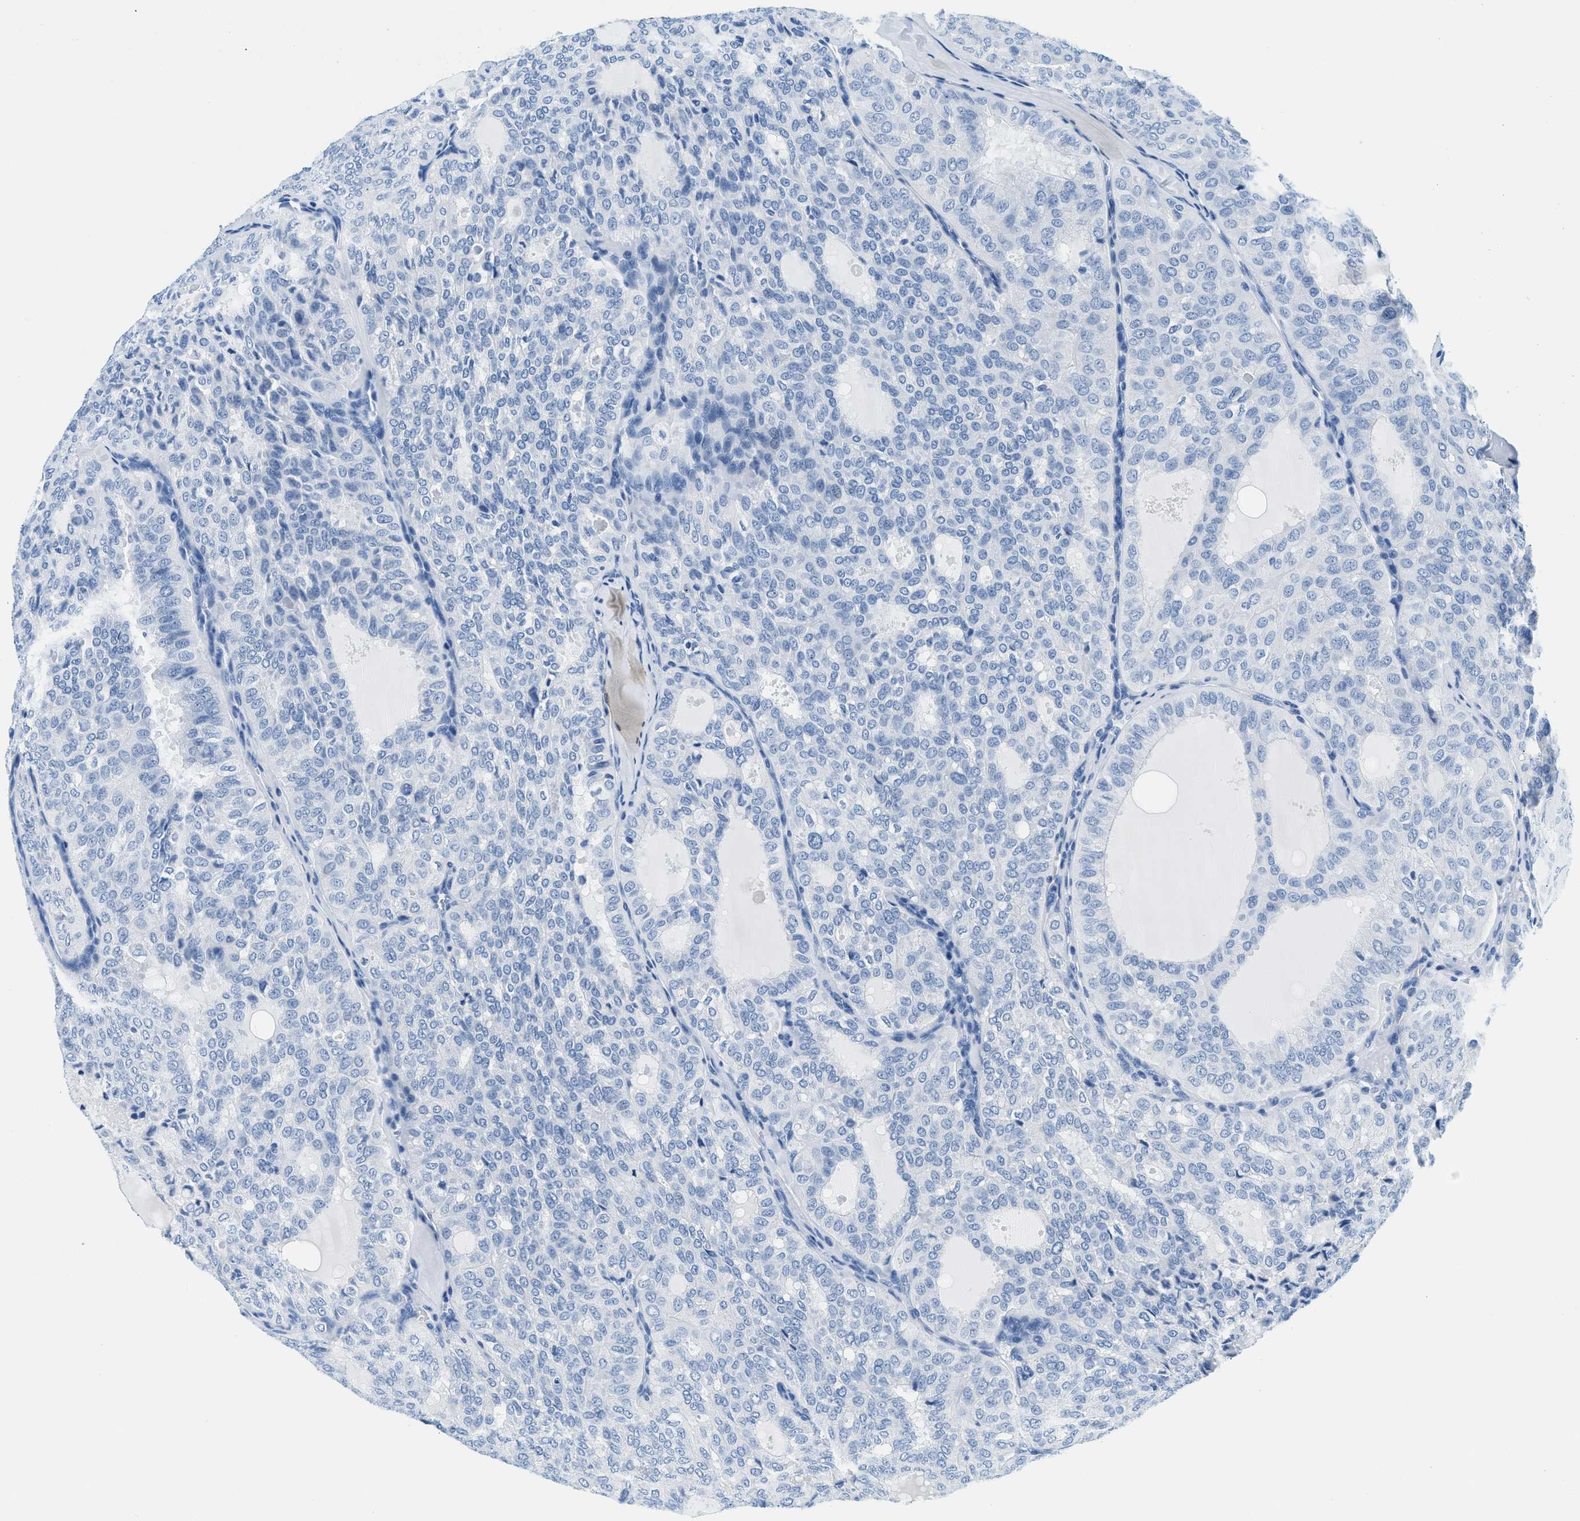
{"staining": {"intensity": "negative", "quantity": "none", "location": "none"}, "tissue": "thyroid cancer", "cell_type": "Tumor cells", "image_type": "cancer", "snomed": [{"axis": "morphology", "description": "Follicular adenoma carcinoma, NOS"}, {"axis": "topography", "description": "Thyroid gland"}], "caption": "The image demonstrates no significant expression in tumor cells of thyroid cancer (follicular adenoma carcinoma).", "gene": "STXBP2", "patient": {"sex": "male", "age": 75}}